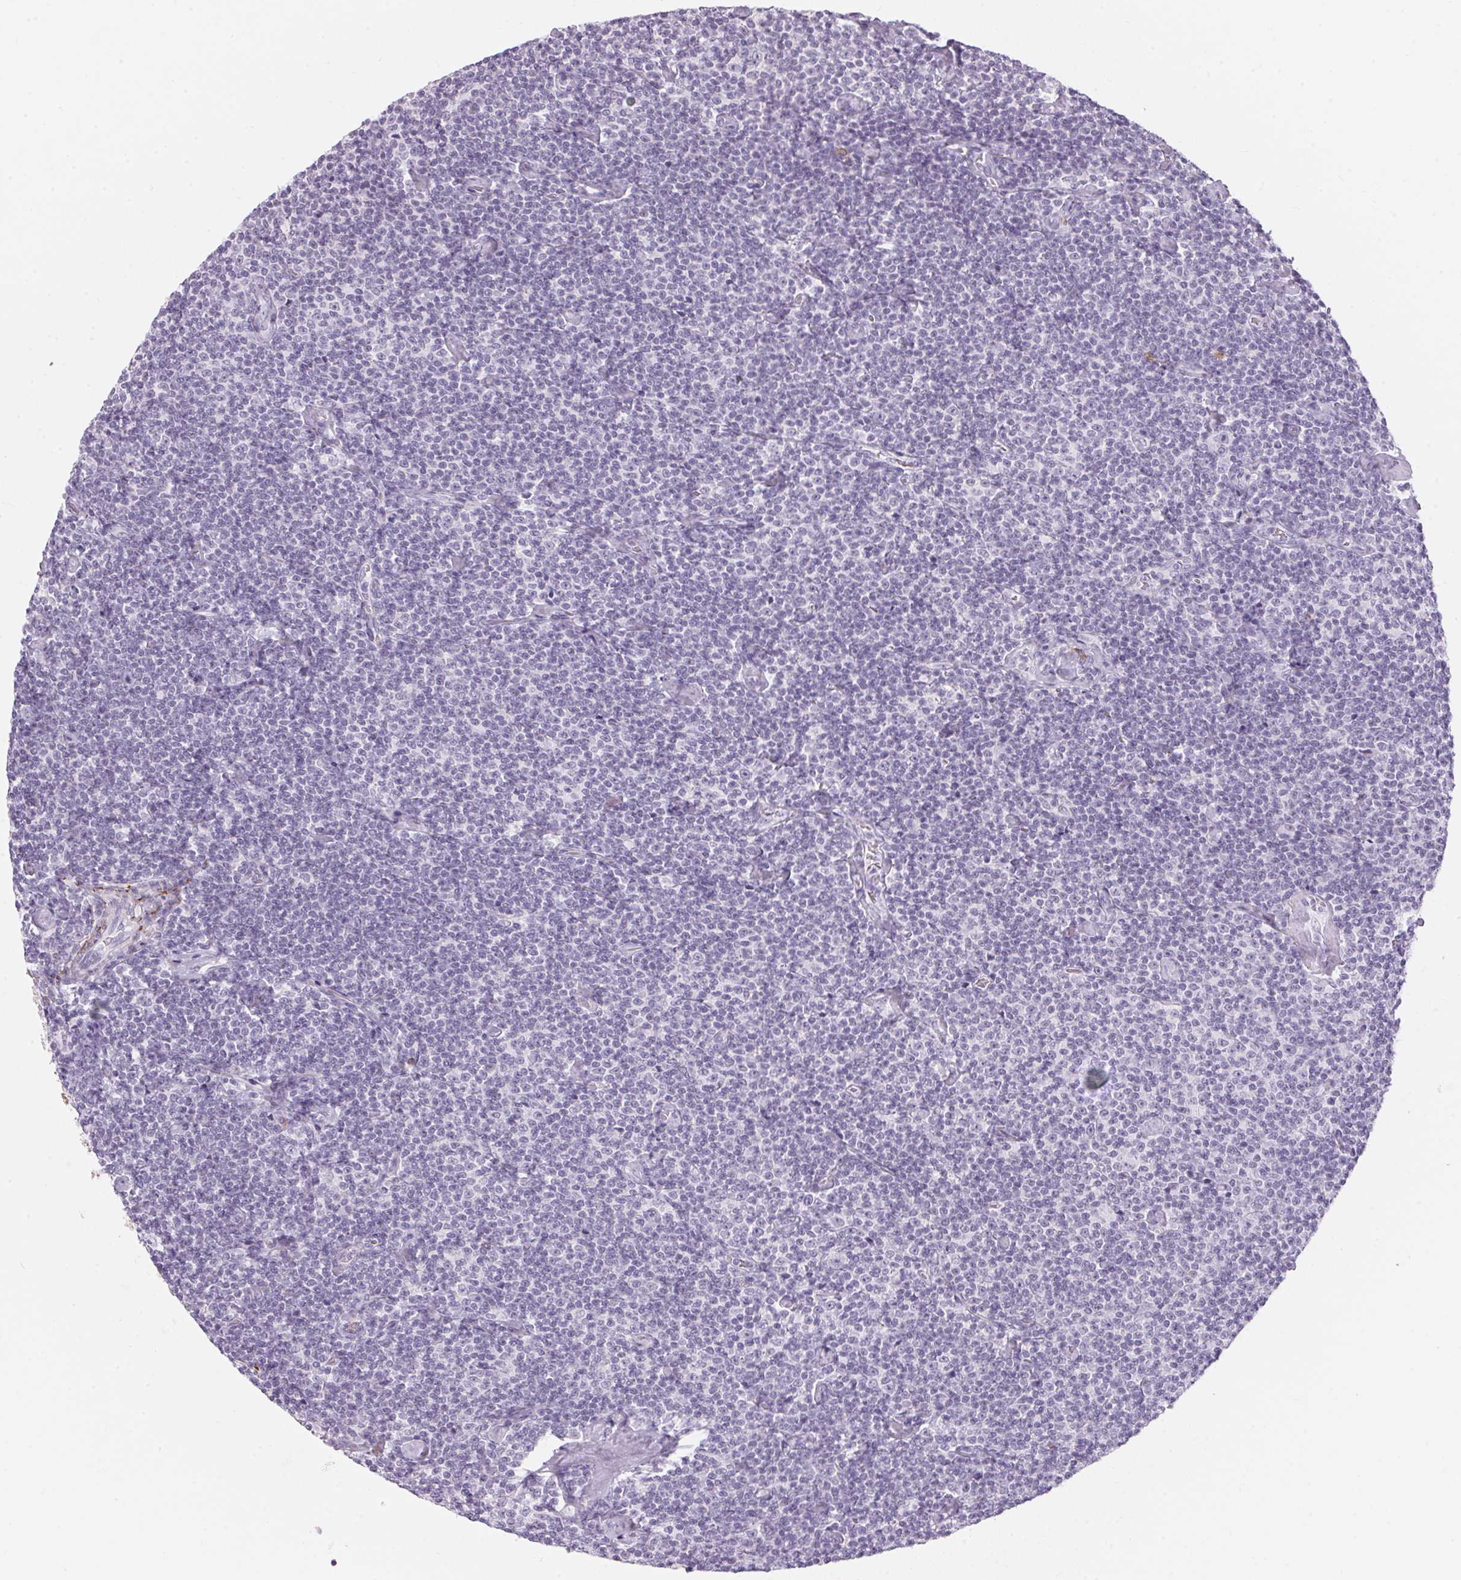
{"staining": {"intensity": "negative", "quantity": "none", "location": "none"}, "tissue": "lymphoma", "cell_type": "Tumor cells", "image_type": "cancer", "snomed": [{"axis": "morphology", "description": "Malignant lymphoma, non-Hodgkin's type, Low grade"}, {"axis": "topography", "description": "Lymph node"}], "caption": "The photomicrograph demonstrates no staining of tumor cells in lymphoma. The staining is performed using DAB brown chromogen with nuclei counter-stained in using hematoxylin.", "gene": "CADPS", "patient": {"sex": "male", "age": 81}}